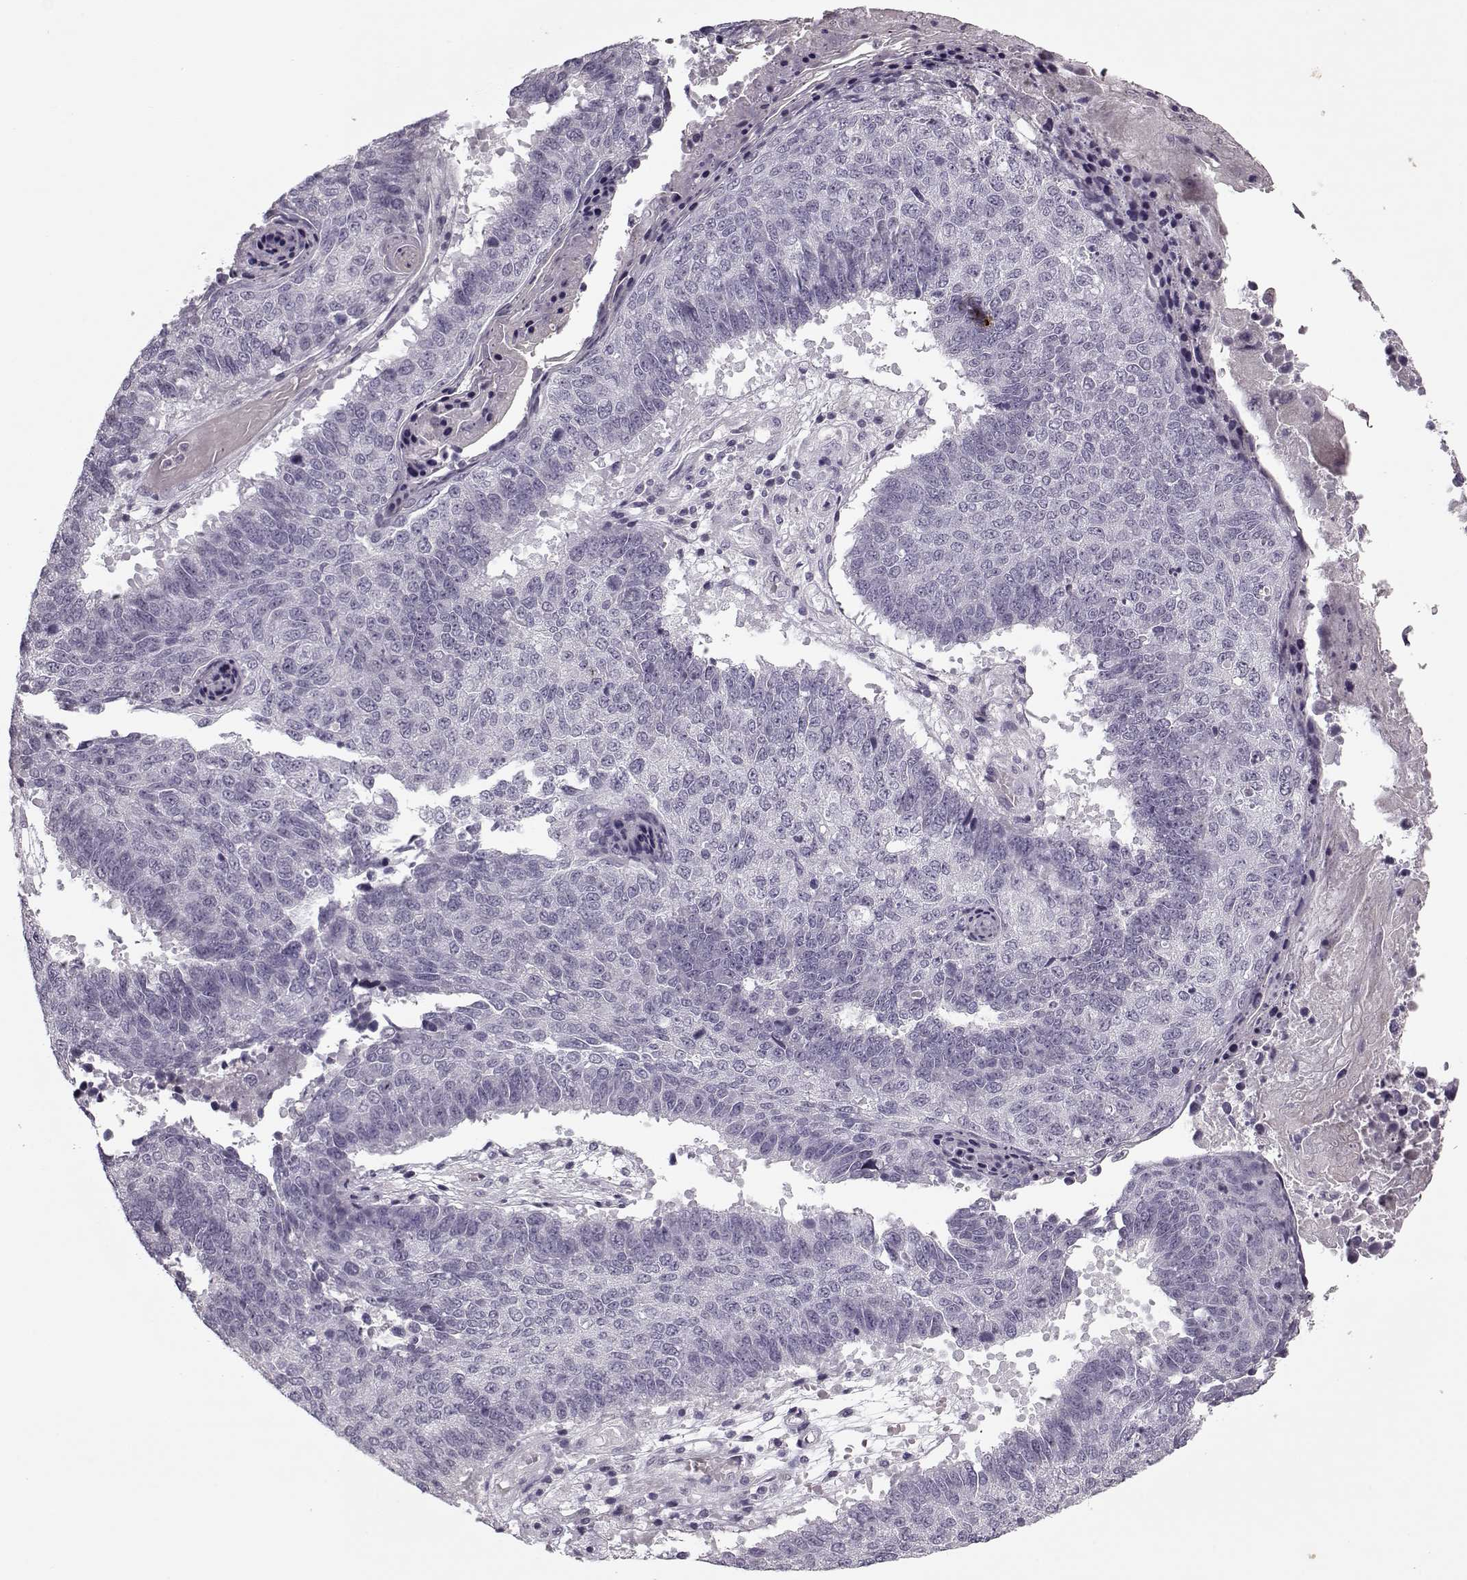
{"staining": {"intensity": "negative", "quantity": "none", "location": "none"}, "tissue": "lung cancer", "cell_type": "Tumor cells", "image_type": "cancer", "snomed": [{"axis": "morphology", "description": "Squamous cell carcinoma, NOS"}, {"axis": "topography", "description": "Lung"}], "caption": "Micrograph shows no protein positivity in tumor cells of squamous cell carcinoma (lung) tissue.", "gene": "KRT9", "patient": {"sex": "male", "age": 73}}